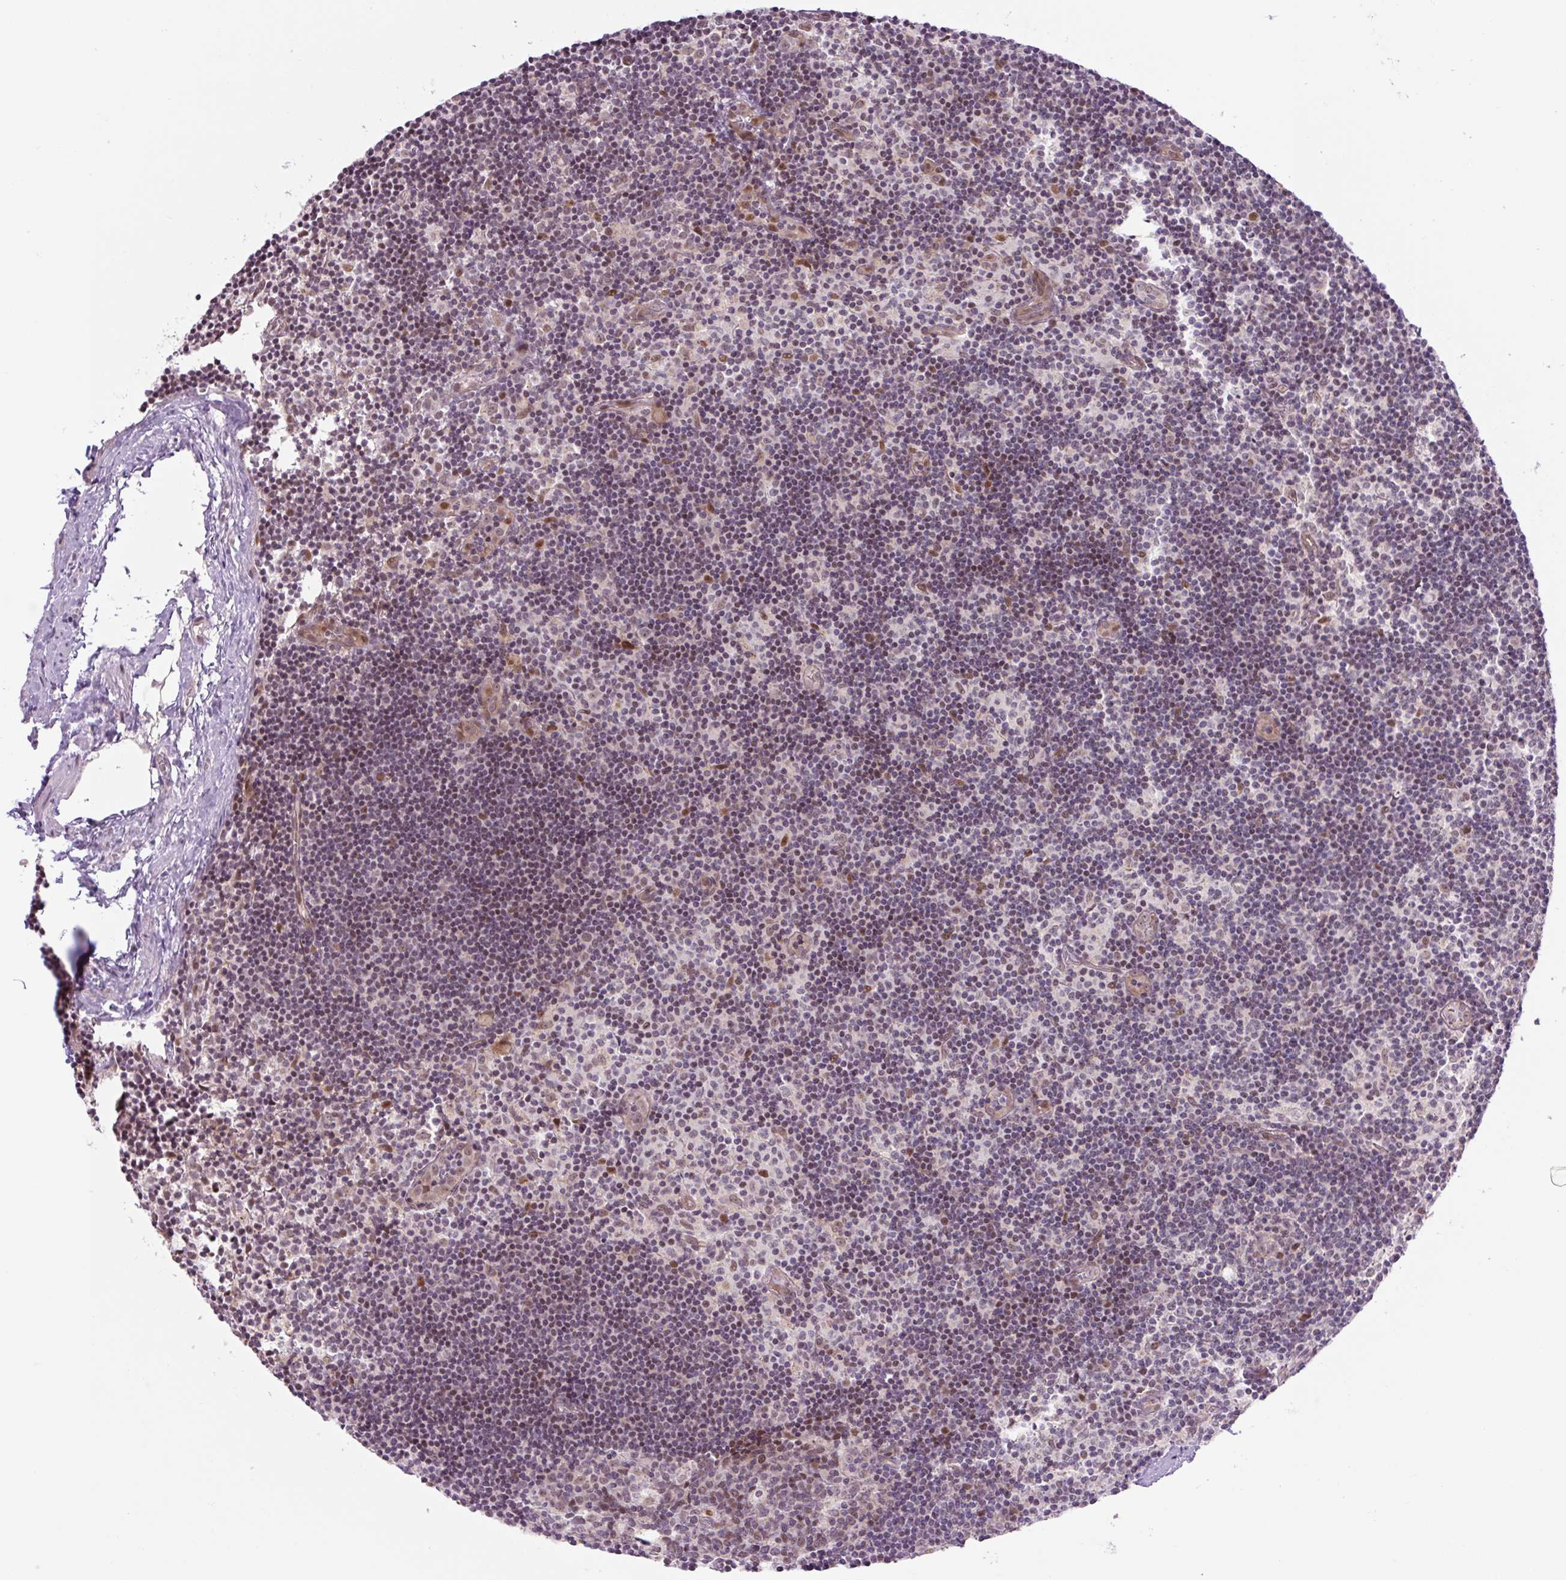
{"staining": {"intensity": "negative", "quantity": "none", "location": "none"}, "tissue": "lymph node", "cell_type": "Germinal center cells", "image_type": "normal", "snomed": [{"axis": "morphology", "description": "Normal tissue, NOS"}, {"axis": "topography", "description": "Lymph node"}], "caption": "Germinal center cells are negative for brown protein staining in benign lymph node. (DAB (3,3'-diaminobenzidine) IHC, high magnification).", "gene": "ICE1", "patient": {"sex": "female", "age": 45}}